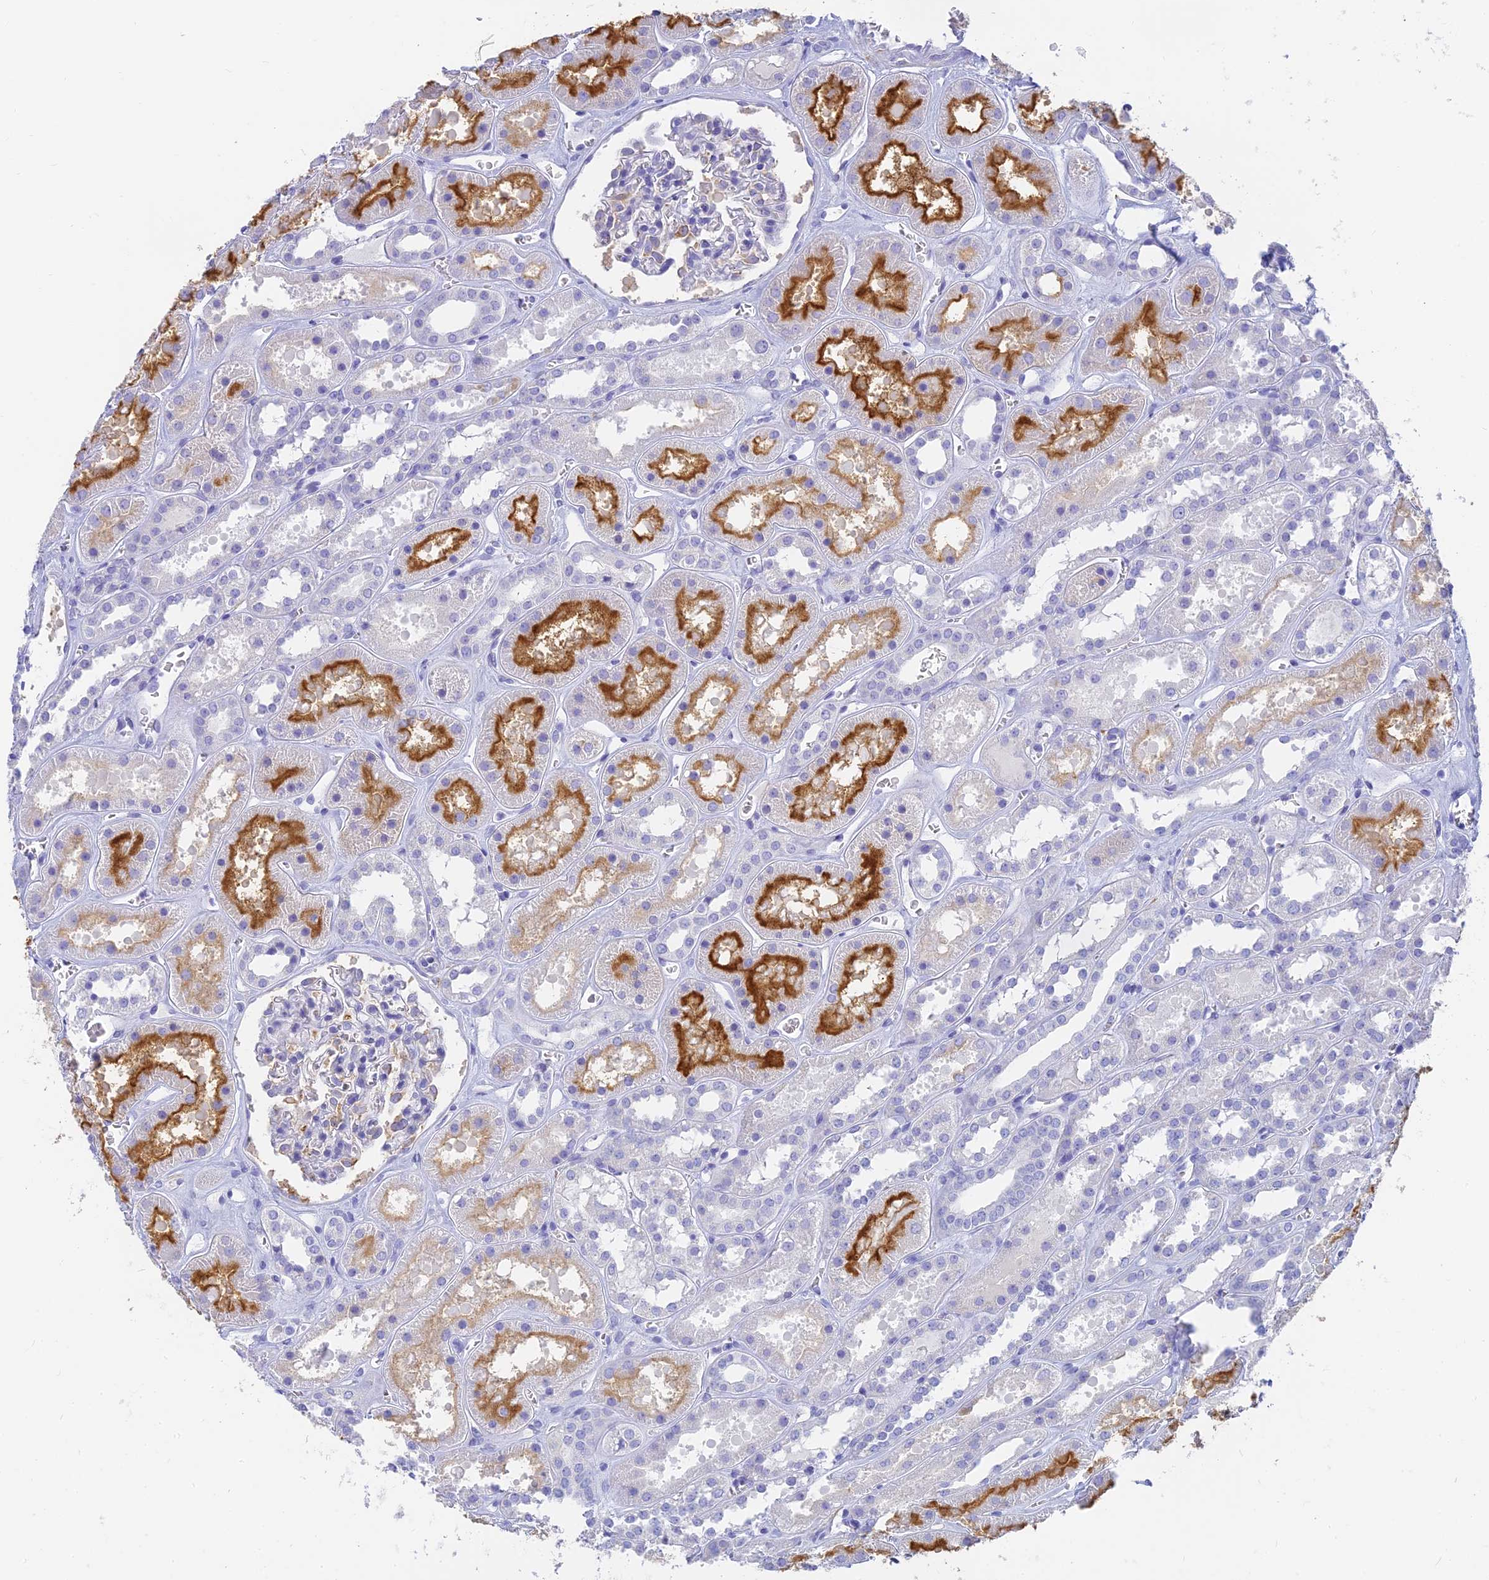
{"staining": {"intensity": "weak", "quantity": "<25%", "location": "cytoplasmic/membranous"}, "tissue": "kidney", "cell_type": "Cells in glomeruli", "image_type": "normal", "snomed": [{"axis": "morphology", "description": "Normal tissue, NOS"}, {"axis": "topography", "description": "Kidney"}], "caption": "The micrograph exhibits no staining of cells in glomeruli in normal kidney.", "gene": "SLC36A2", "patient": {"sex": "female", "age": 41}}